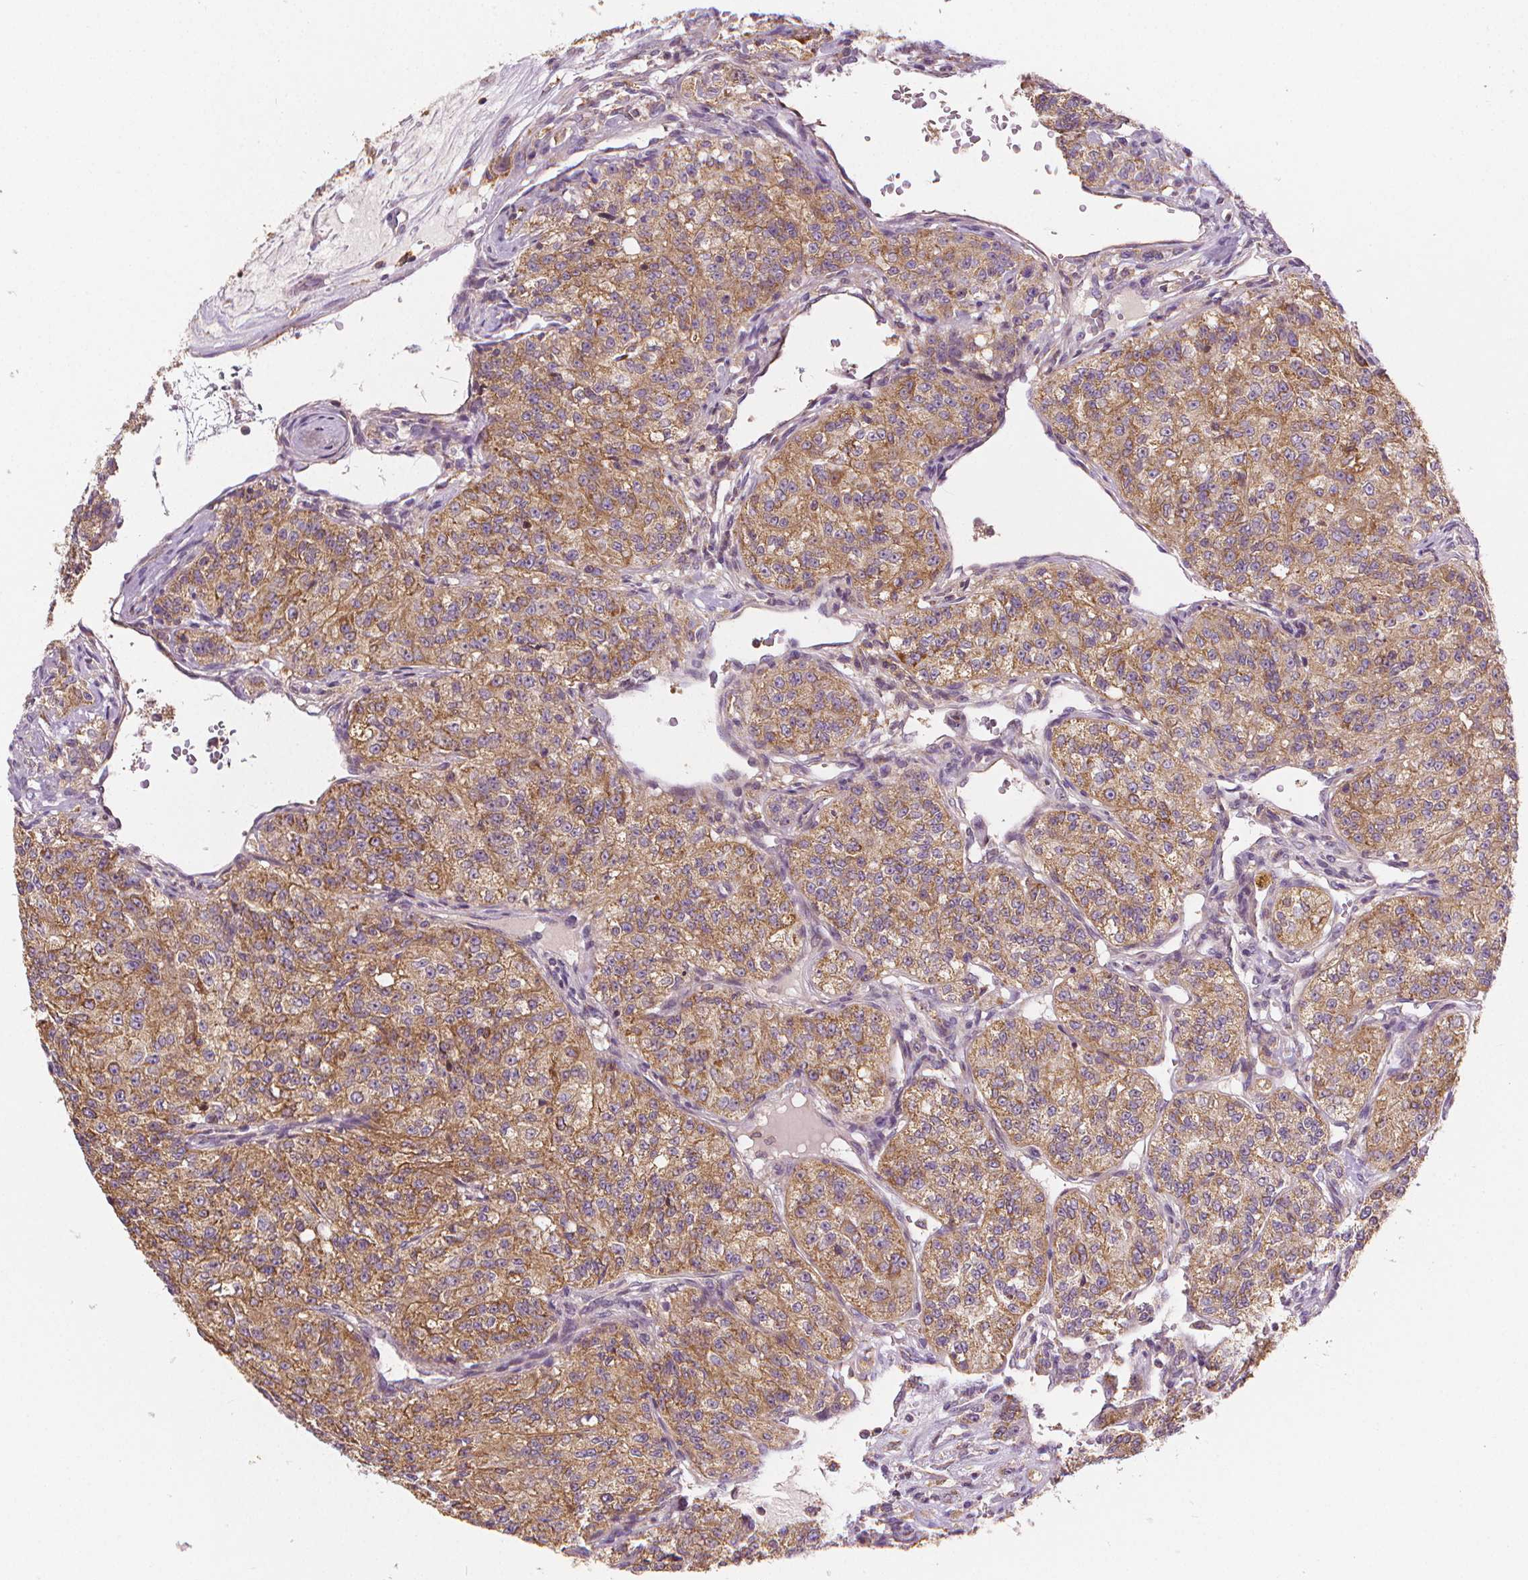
{"staining": {"intensity": "moderate", "quantity": ">75%", "location": "cytoplasmic/membranous"}, "tissue": "renal cancer", "cell_type": "Tumor cells", "image_type": "cancer", "snomed": [{"axis": "morphology", "description": "Adenocarcinoma, NOS"}, {"axis": "topography", "description": "Kidney"}], "caption": "Immunohistochemistry image of renal adenocarcinoma stained for a protein (brown), which exhibits medium levels of moderate cytoplasmic/membranous expression in approximately >75% of tumor cells.", "gene": "RAB20", "patient": {"sex": "female", "age": 63}}